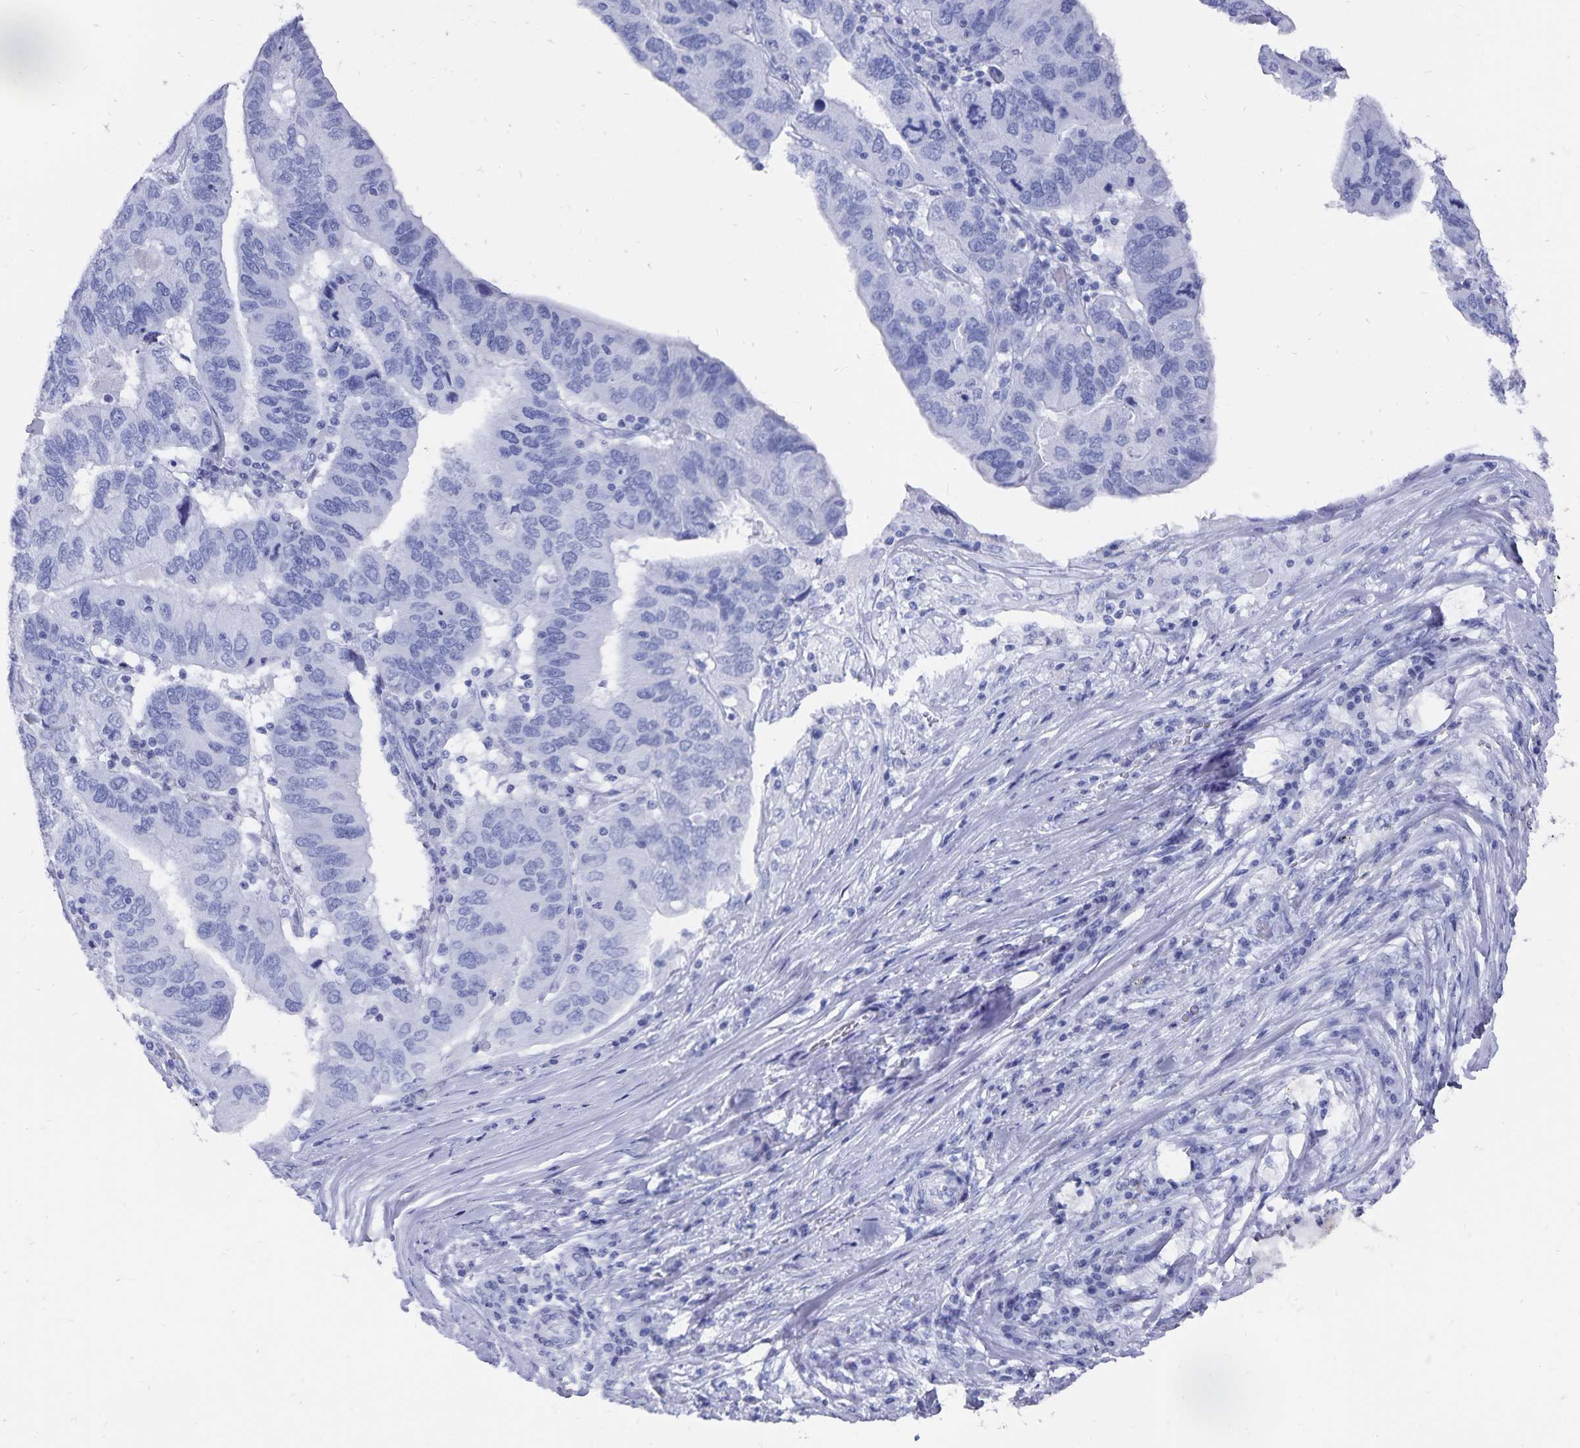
{"staining": {"intensity": "negative", "quantity": "none", "location": "none"}, "tissue": "ovarian cancer", "cell_type": "Tumor cells", "image_type": "cancer", "snomed": [{"axis": "morphology", "description": "Cystadenocarcinoma, serous, NOS"}, {"axis": "topography", "description": "Ovary"}], "caption": "Human serous cystadenocarcinoma (ovarian) stained for a protein using IHC exhibits no expression in tumor cells.", "gene": "ADH1A", "patient": {"sex": "female", "age": 79}}